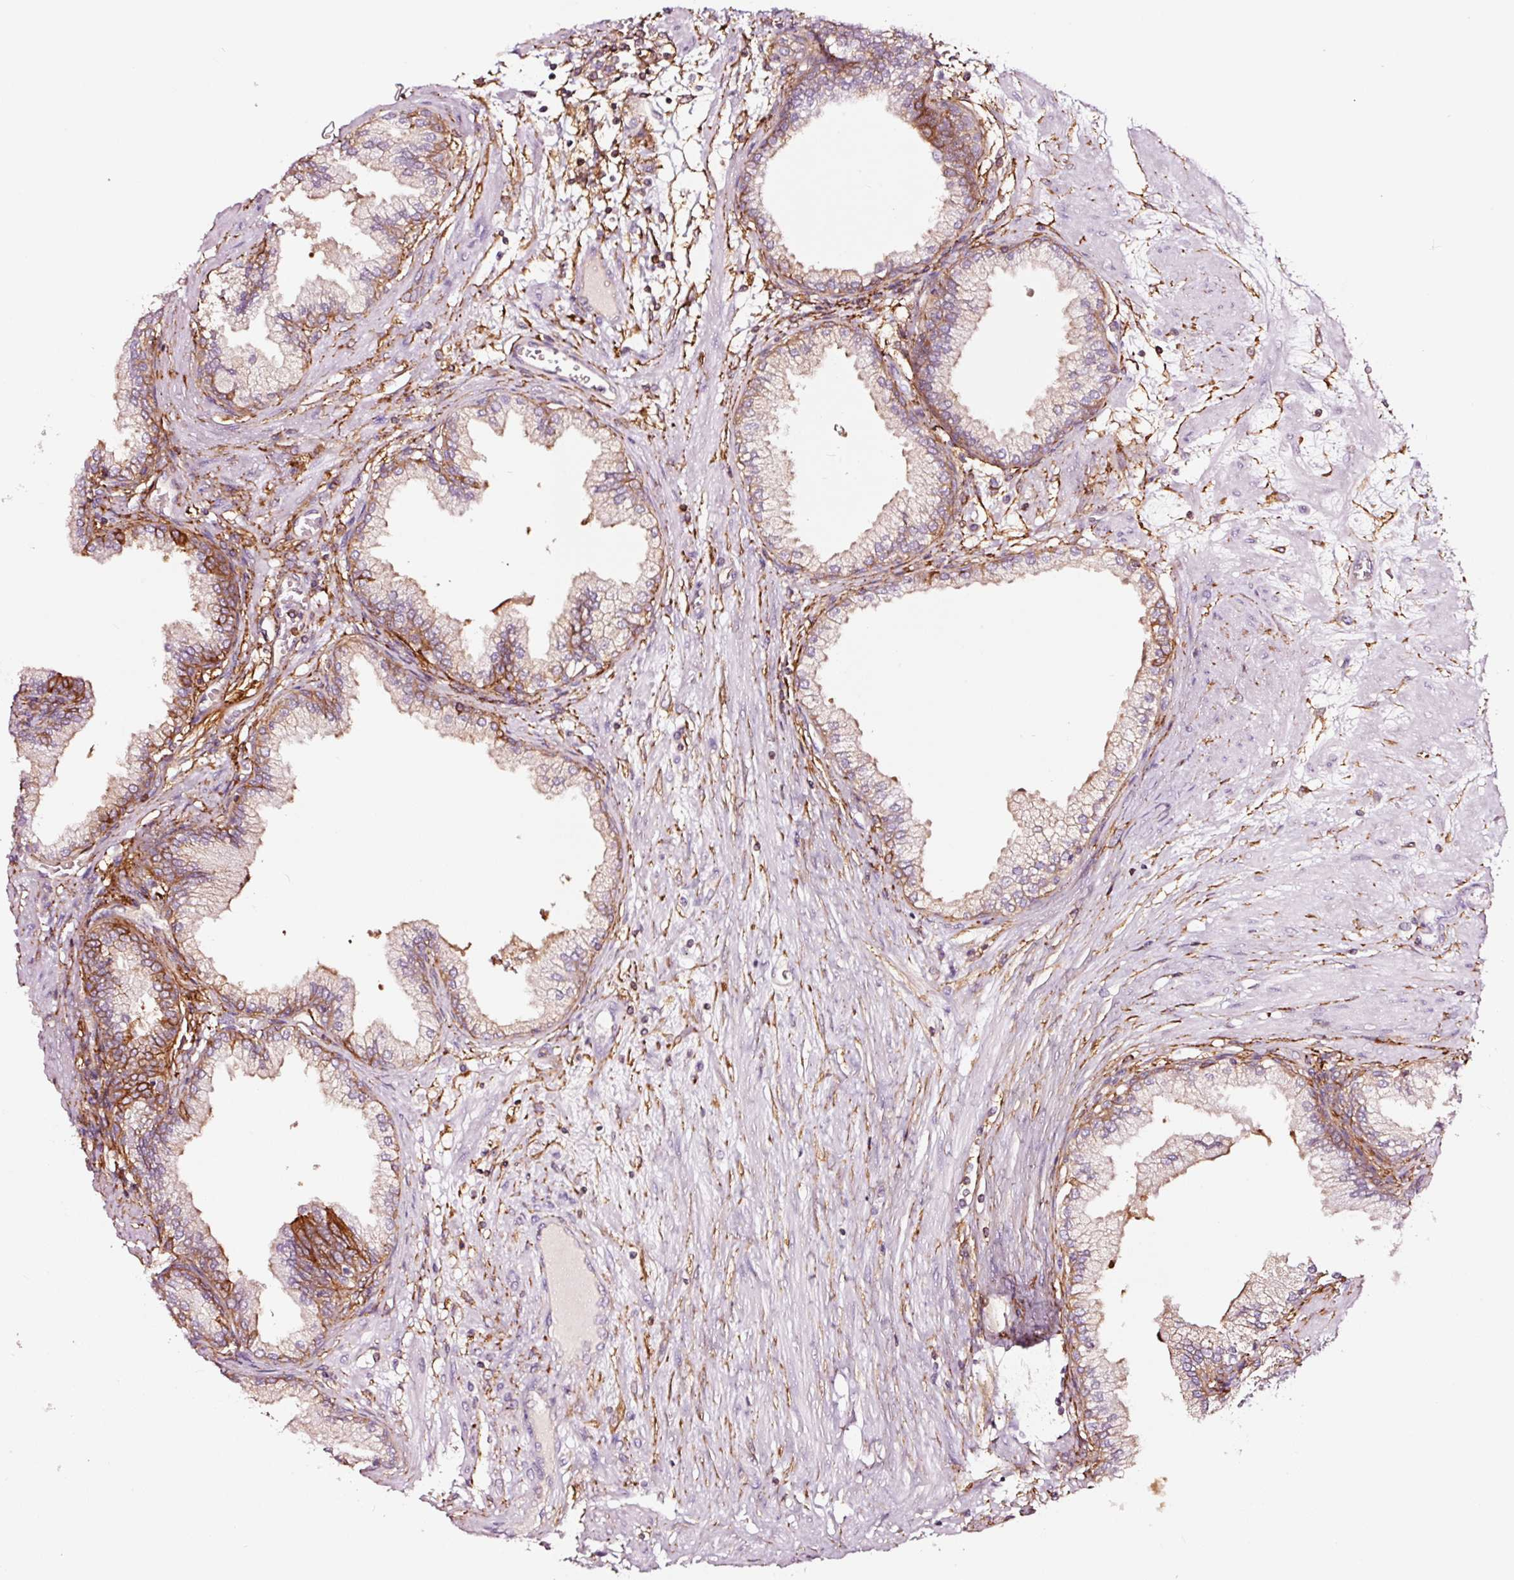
{"staining": {"intensity": "moderate", "quantity": "<25%", "location": "cytoplasmic/membranous"}, "tissue": "prostate cancer", "cell_type": "Tumor cells", "image_type": "cancer", "snomed": [{"axis": "morphology", "description": "Adenocarcinoma, High grade"}, {"axis": "topography", "description": "Prostate and seminal vesicle, NOS"}], "caption": "The histopathology image demonstrates staining of adenocarcinoma (high-grade) (prostate), revealing moderate cytoplasmic/membranous protein positivity (brown color) within tumor cells.", "gene": "ADD3", "patient": {"sex": "male", "age": 64}}